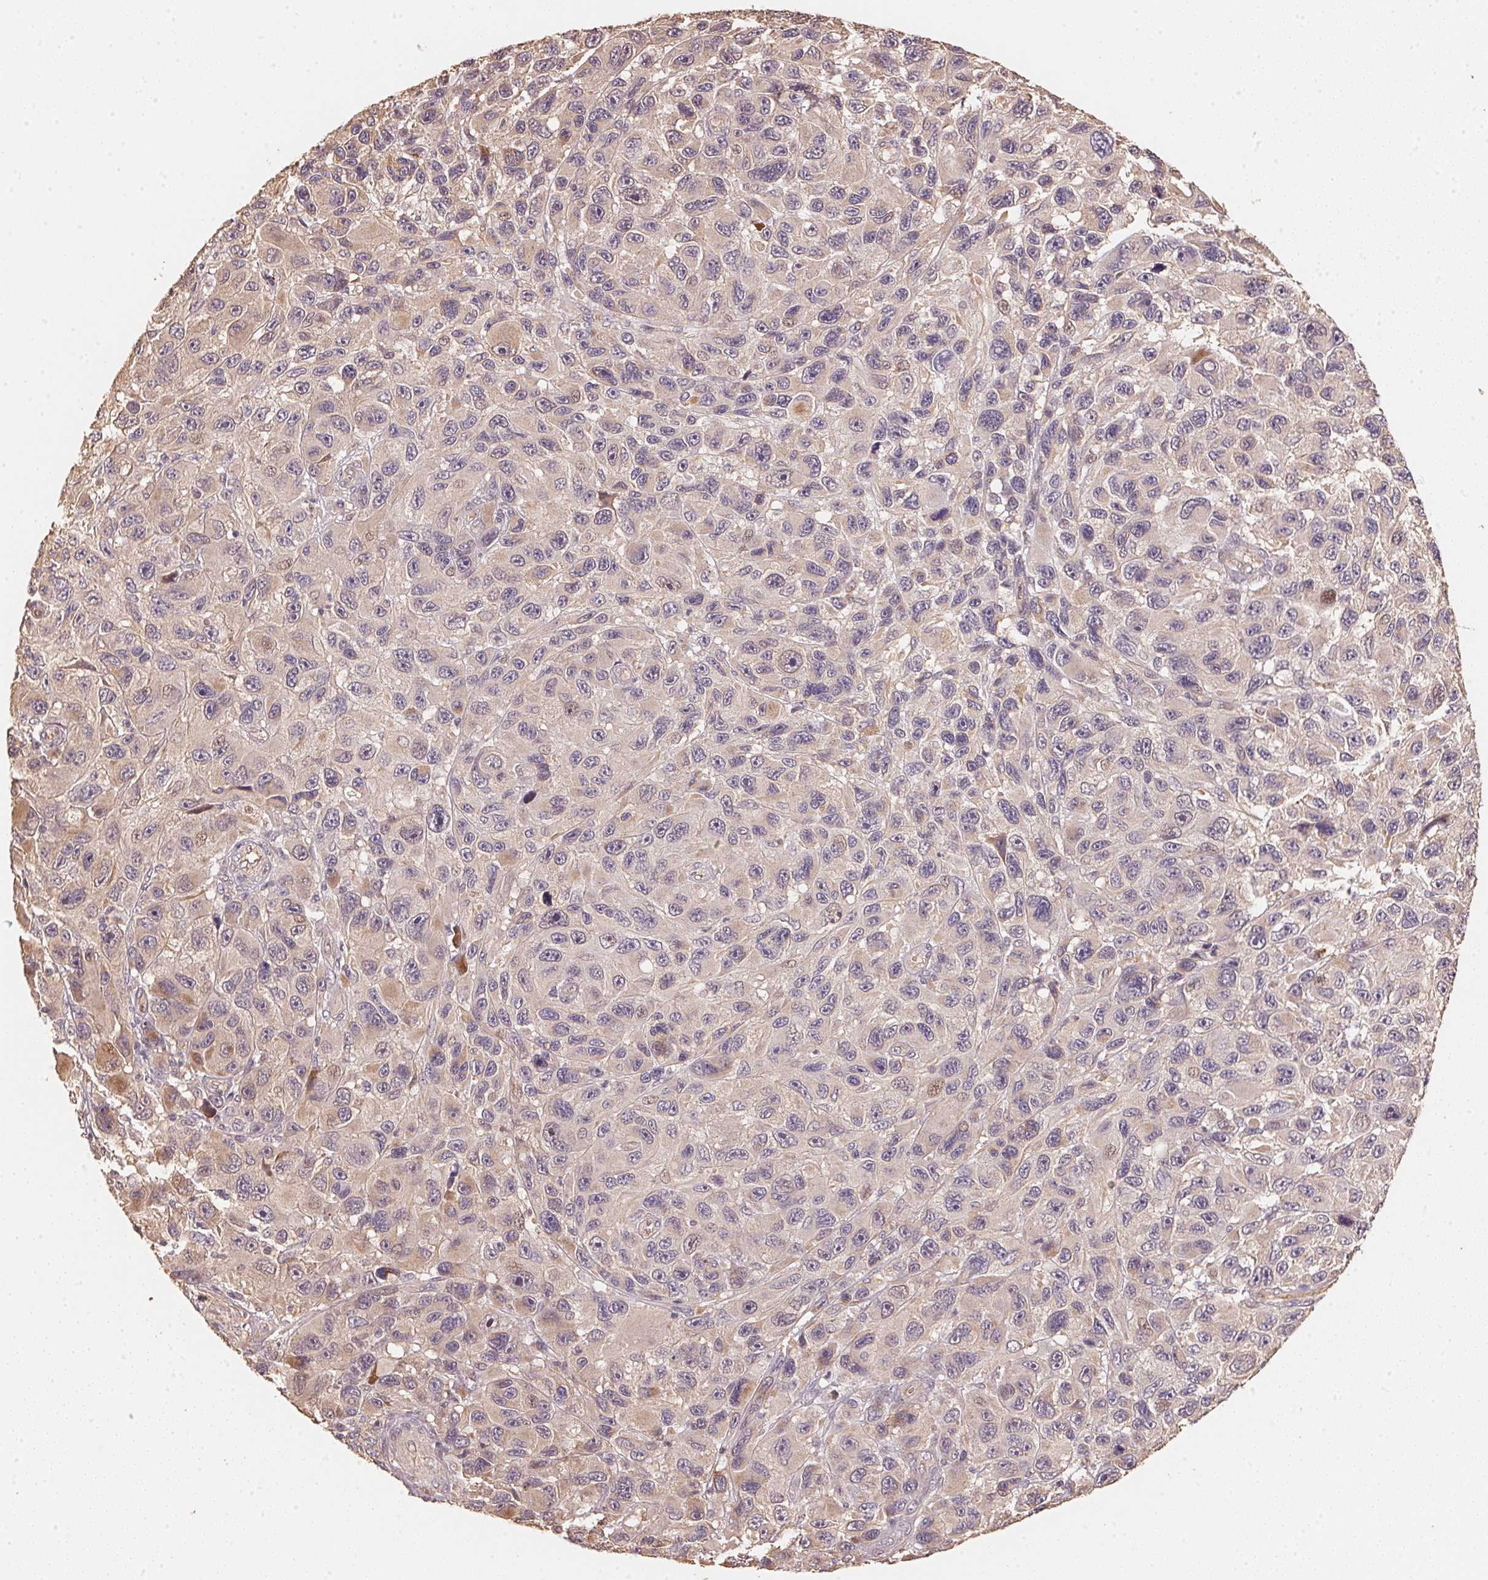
{"staining": {"intensity": "negative", "quantity": "none", "location": "none"}, "tissue": "melanoma", "cell_type": "Tumor cells", "image_type": "cancer", "snomed": [{"axis": "morphology", "description": "Malignant melanoma, NOS"}, {"axis": "topography", "description": "Skin"}], "caption": "Histopathology image shows no protein positivity in tumor cells of melanoma tissue. The staining was performed using DAB to visualize the protein expression in brown, while the nuclei were stained in blue with hematoxylin (Magnification: 20x).", "gene": "TMEM222", "patient": {"sex": "male", "age": 53}}